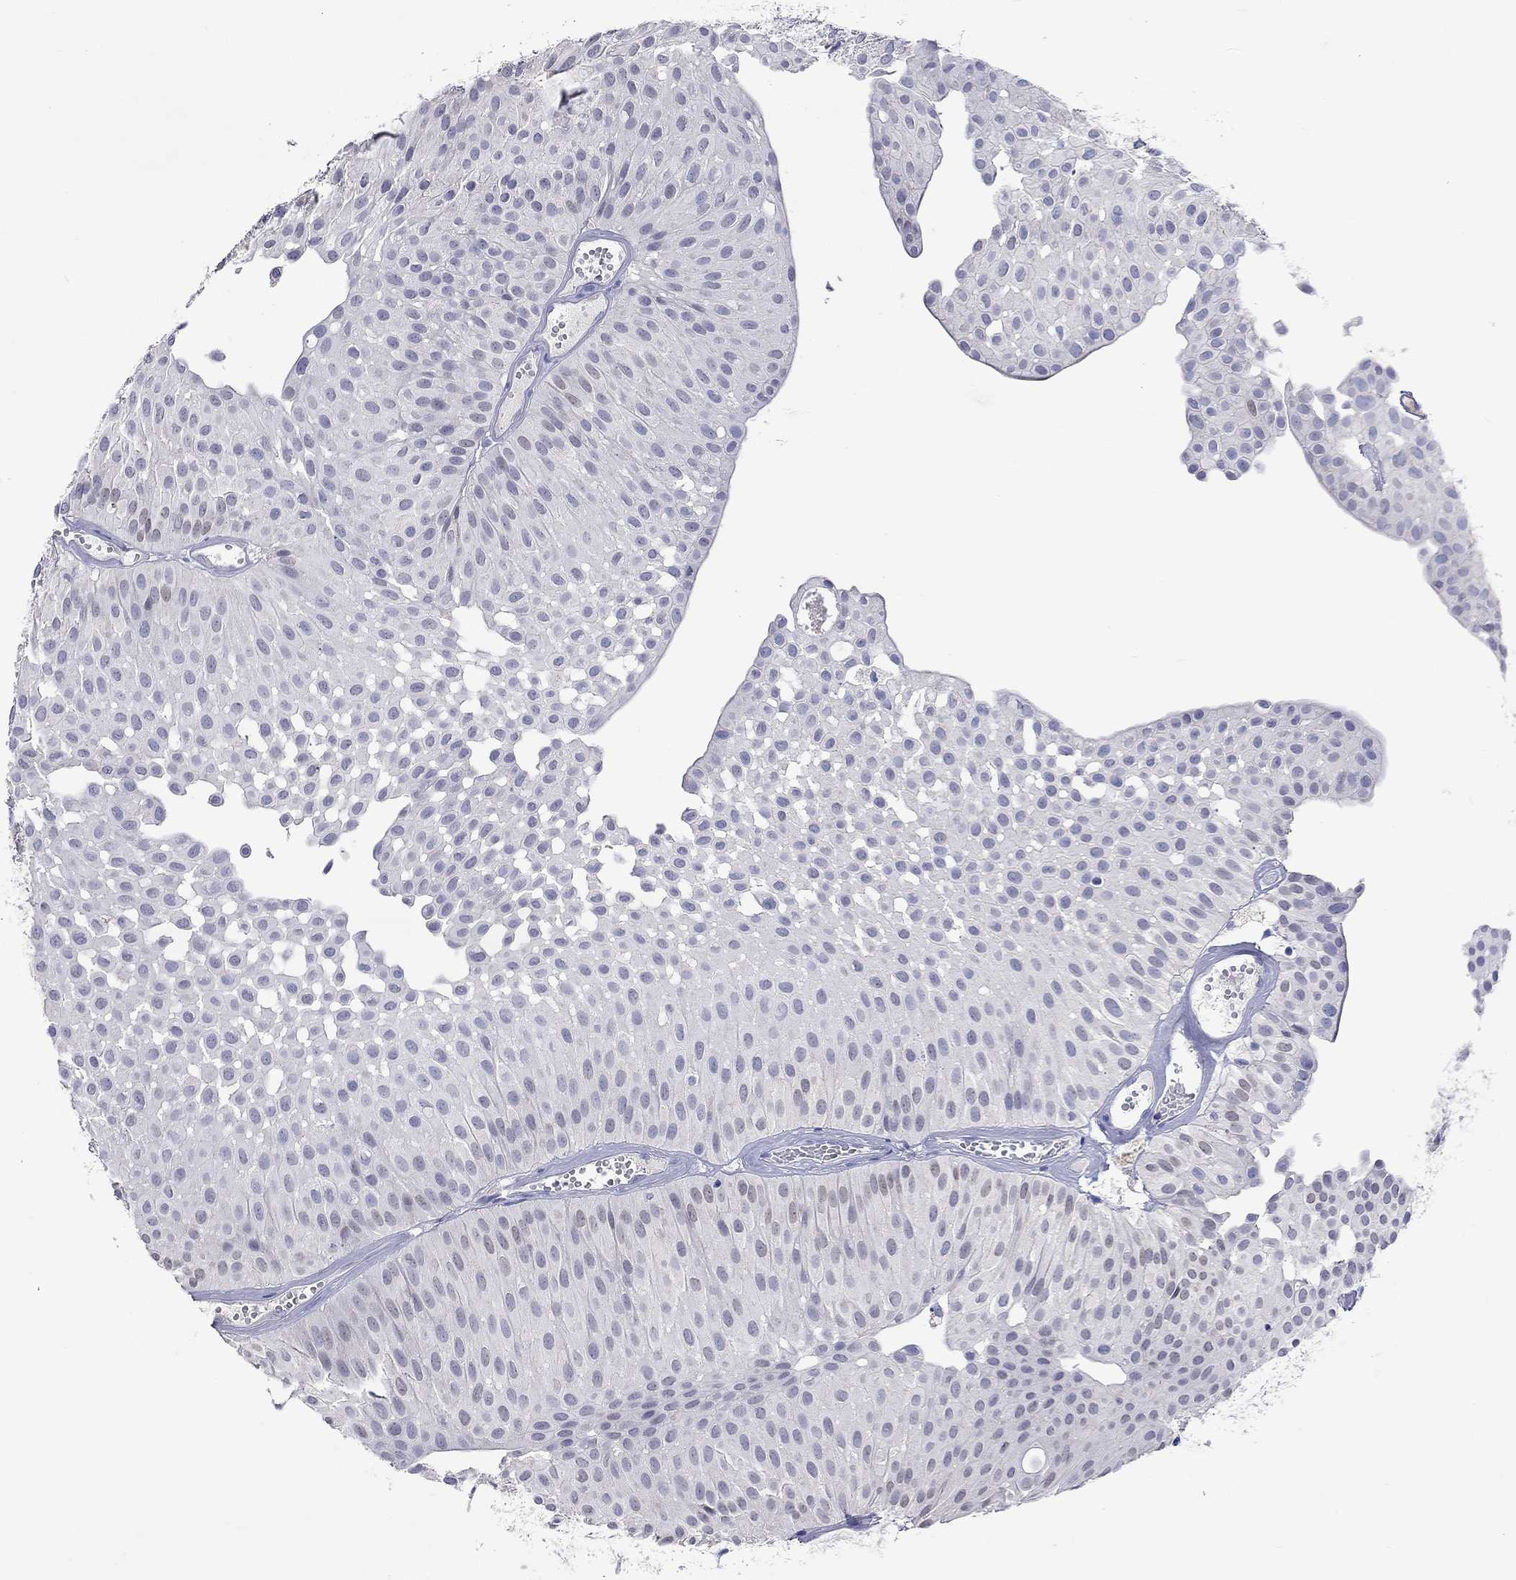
{"staining": {"intensity": "negative", "quantity": "none", "location": "none"}, "tissue": "urothelial cancer", "cell_type": "Tumor cells", "image_type": "cancer", "snomed": [{"axis": "morphology", "description": "Urothelial carcinoma, Low grade"}, {"axis": "topography", "description": "Urinary bladder"}], "caption": "The micrograph demonstrates no significant expression in tumor cells of low-grade urothelial carcinoma.", "gene": "LRFN4", "patient": {"sex": "male", "age": 64}}